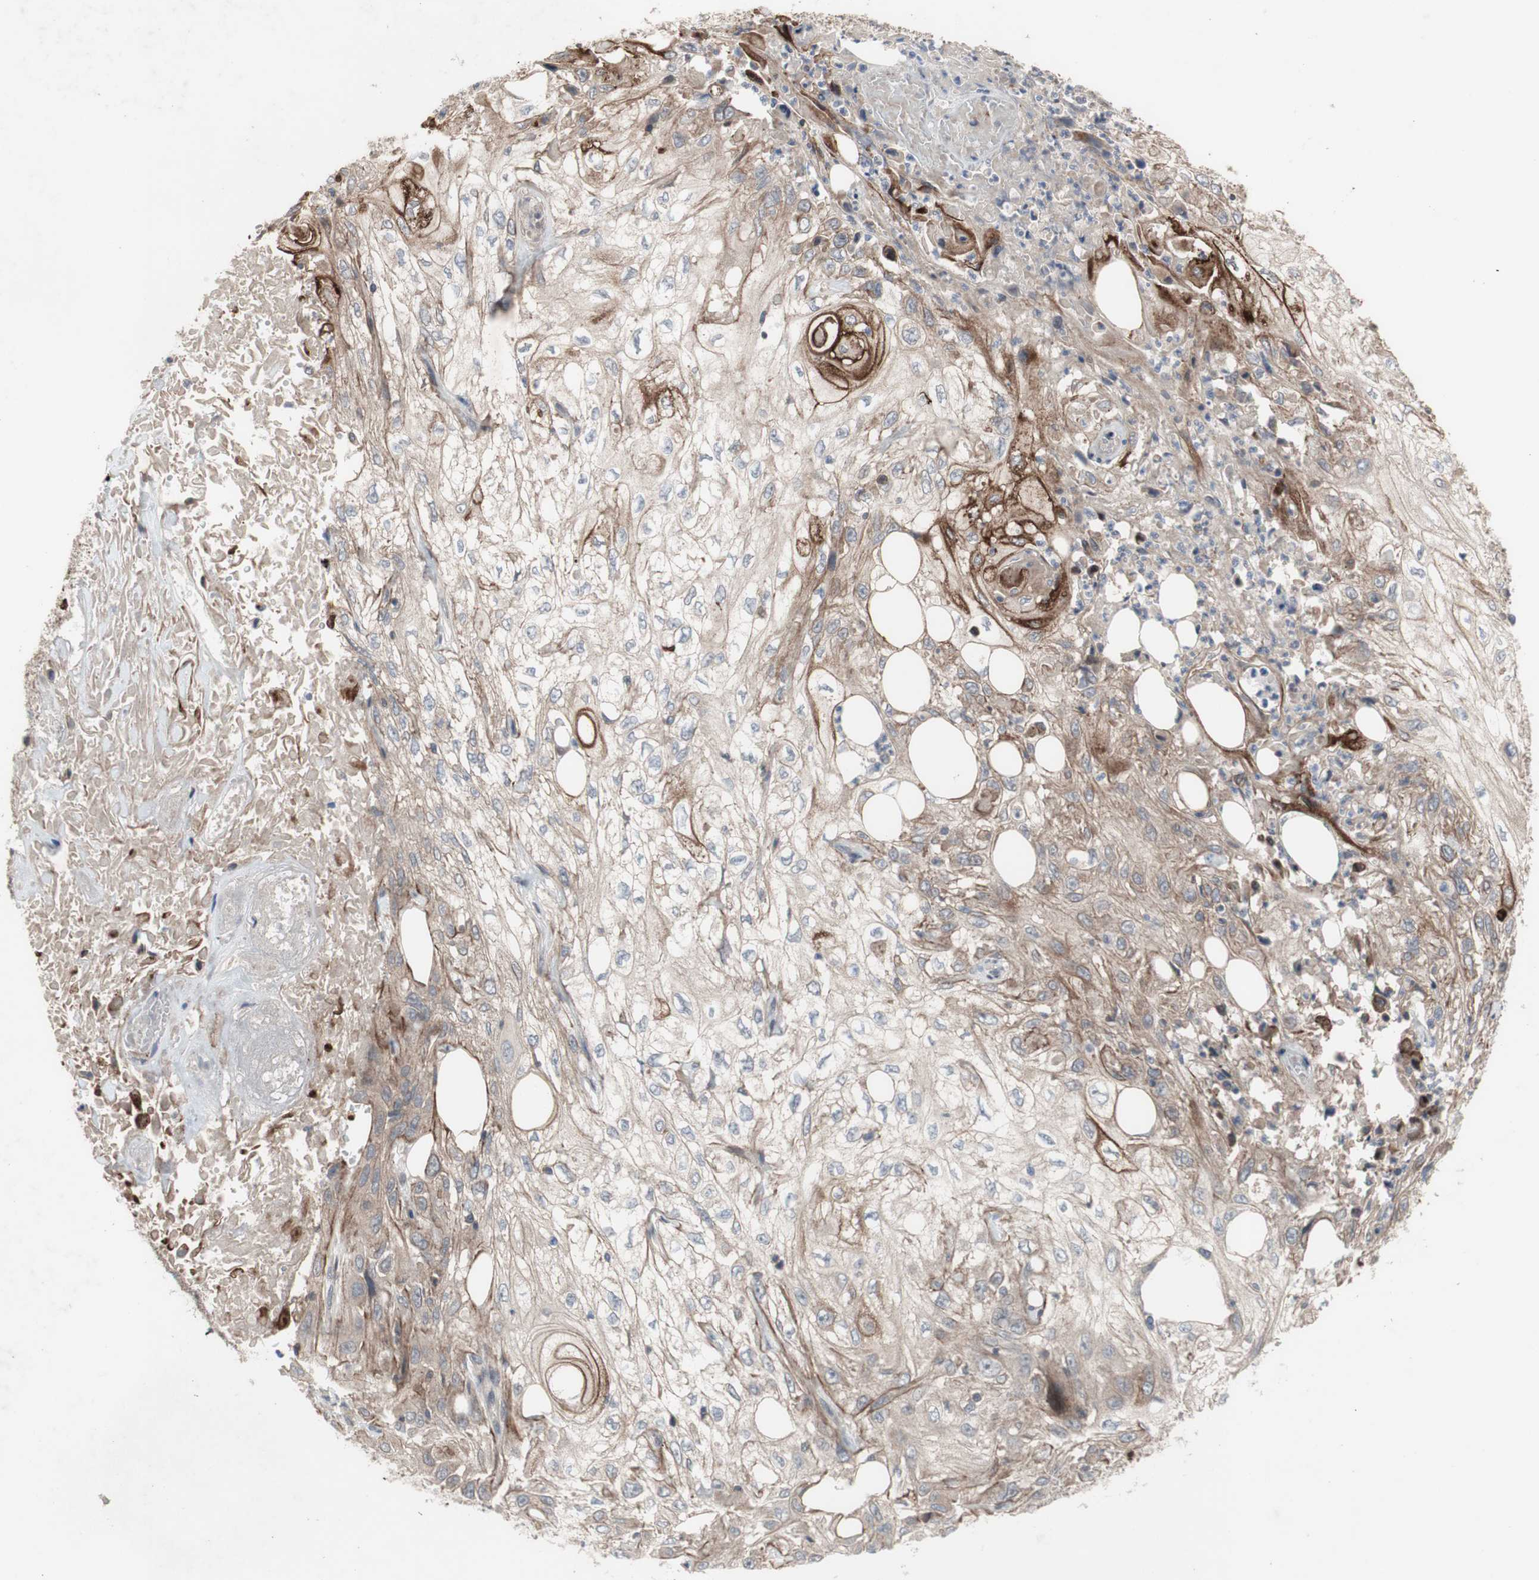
{"staining": {"intensity": "moderate", "quantity": ">75%", "location": "cytoplasmic/membranous"}, "tissue": "skin cancer", "cell_type": "Tumor cells", "image_type": "cancer", "snomed": [{"axis": "morphology", "description": "Squamous cell carcinoma, NOS"}, {"axis": "topography", "description": "Skin"}], "caption": "Immunohistochemical staining of human skin squamous cell carcinoma shows medium levels of moderate cytoplasmic/membranous staining in about >75% of tumor cells.", "gene": "OAZ1", "patient": {"sex": "male", "age": 75}}